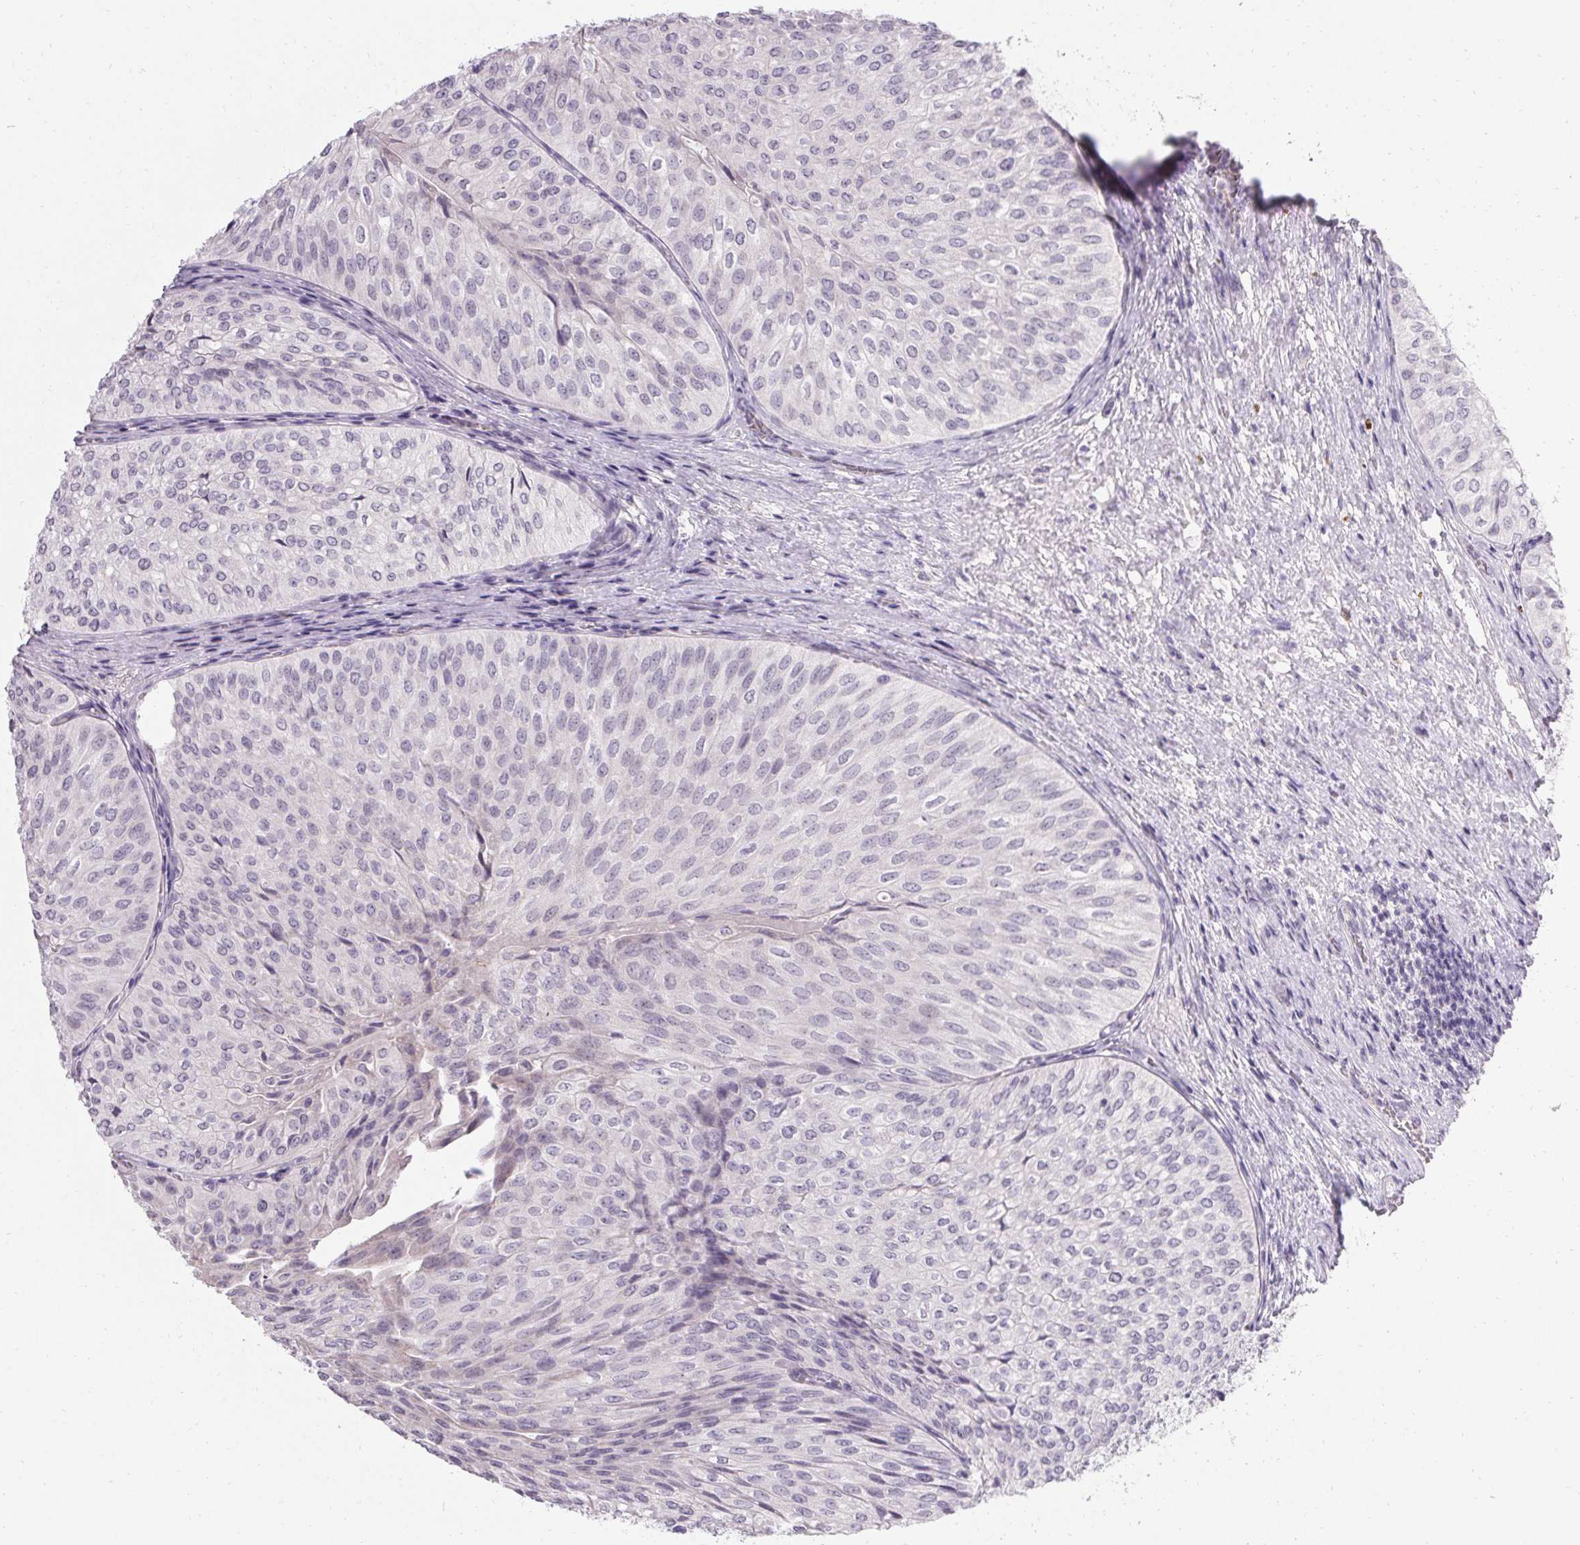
{"staining": {"intensity": "negative", "quantity": "none", "location": "none"}, "tissue": "urothelial cancer", "cell_type": "Tumor cells", "image_type": "cancer", "snomed": [{"axis": "morphology", "description": "Urothelial carcinoma, NOS"}, {"axis": "topography", "description": "Urinary bladder"}], "caption": "A photomicrograph of human transitional cell carcinoma is negative for staining in tumor cells. (Stains: DAB immunohistochemistry (IHC) with hematoxylin counter stain, Microscopy: brightfield microscopy at high magnification).", "gene": "PMEL", "patient": {"sex": "male", "age": 62}}